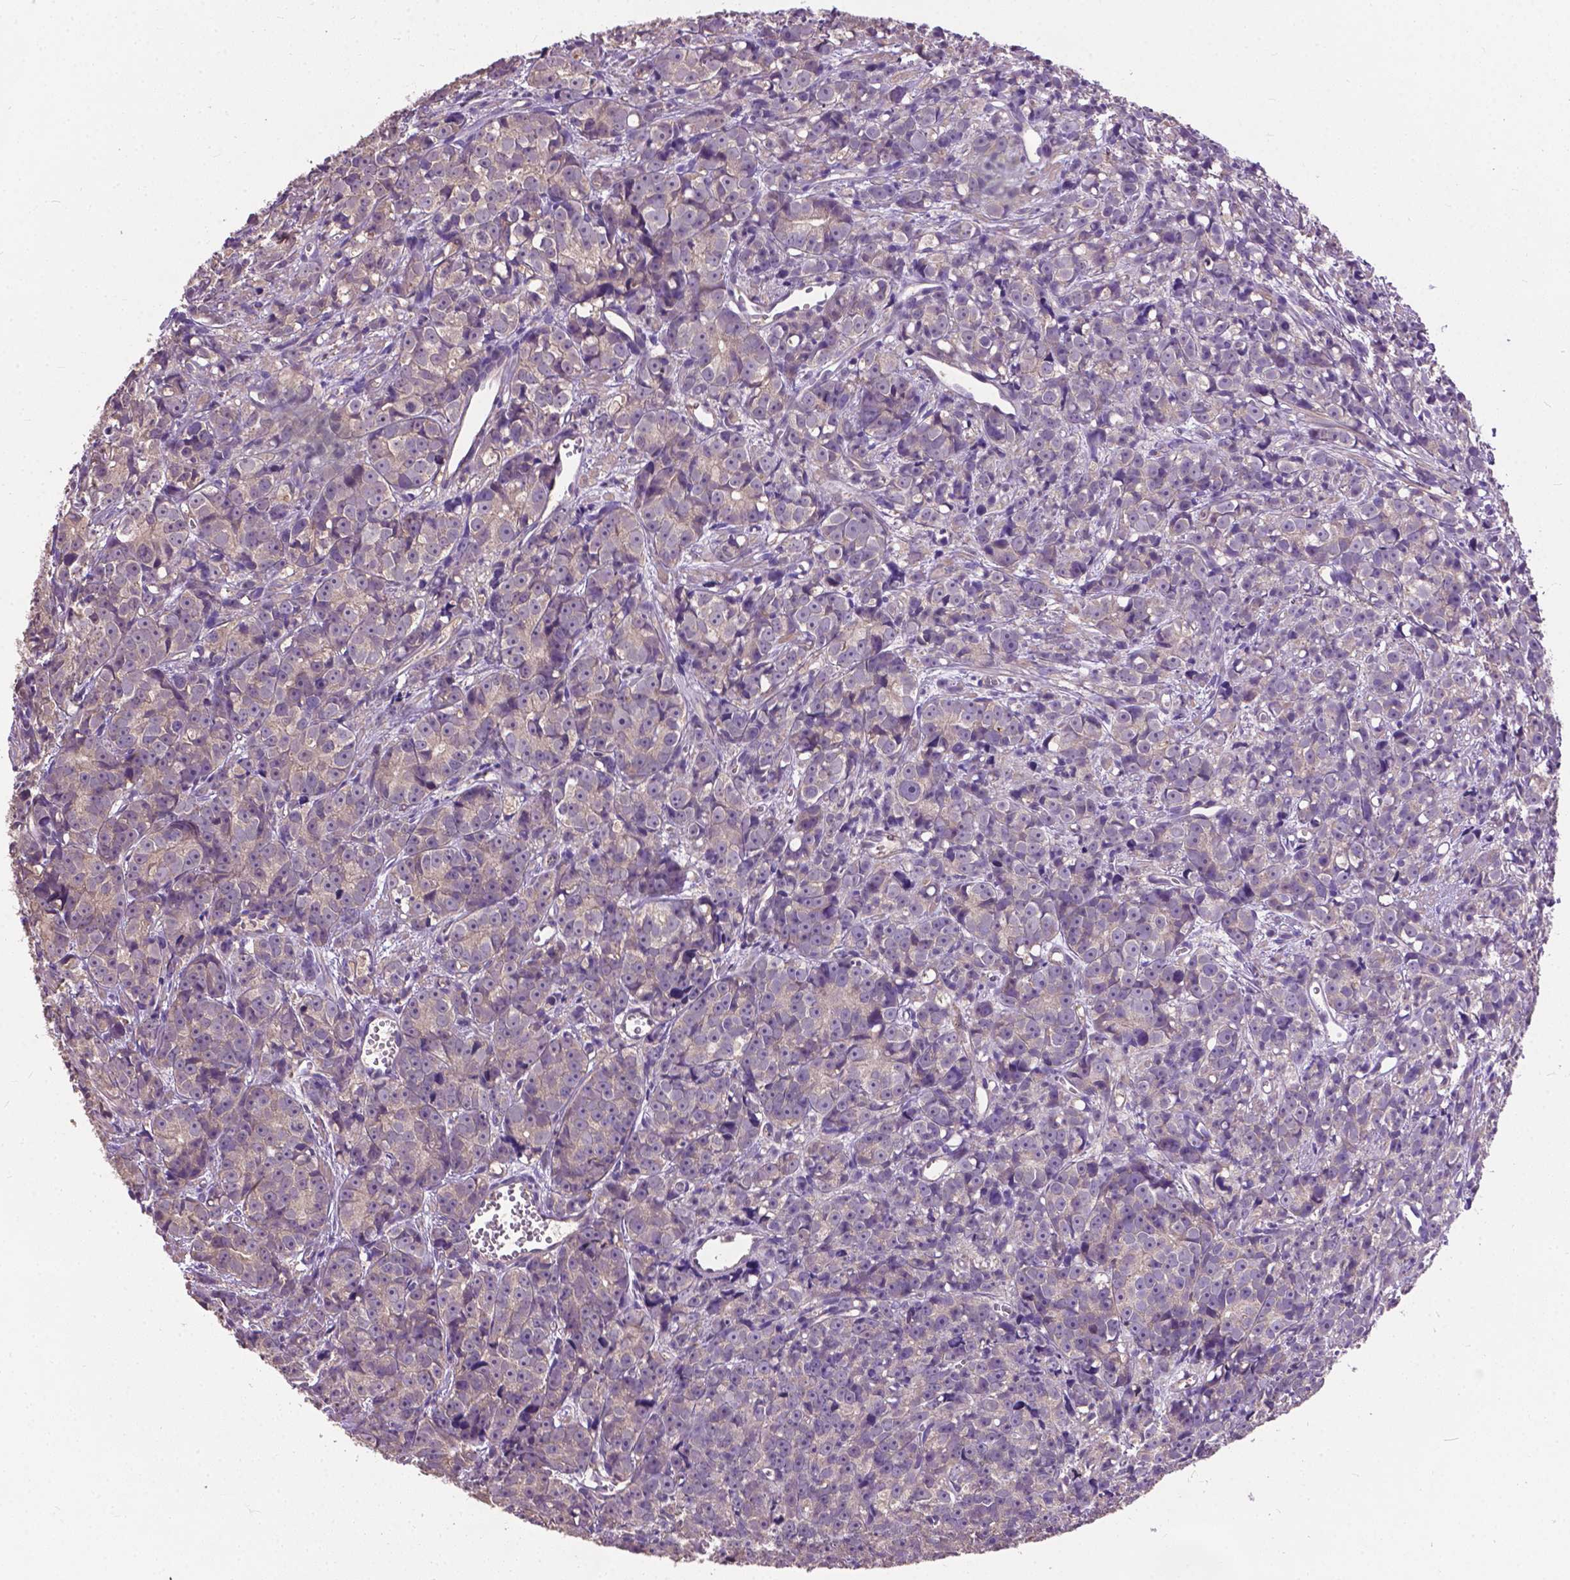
{"staining": {"intensity": "negative", "quantity": "none", "location": "none"}, "tissue": "prostate cancer", "cell_type": "Tumor cells", "image_type": "cancer", "snomed": [{"axis": "morphology", "description": "Adenocarcinoma, High grade"}, {"axis": "topography", "description": "Prostate"}], "caption": "Immunohistochemical staining of human prostate cancer (adenocarcinoma (high-grade)) shows no significant positivity in tumor cells.", "gene": "ZNF337", "patient": {"sex": "male", "age": 77}}